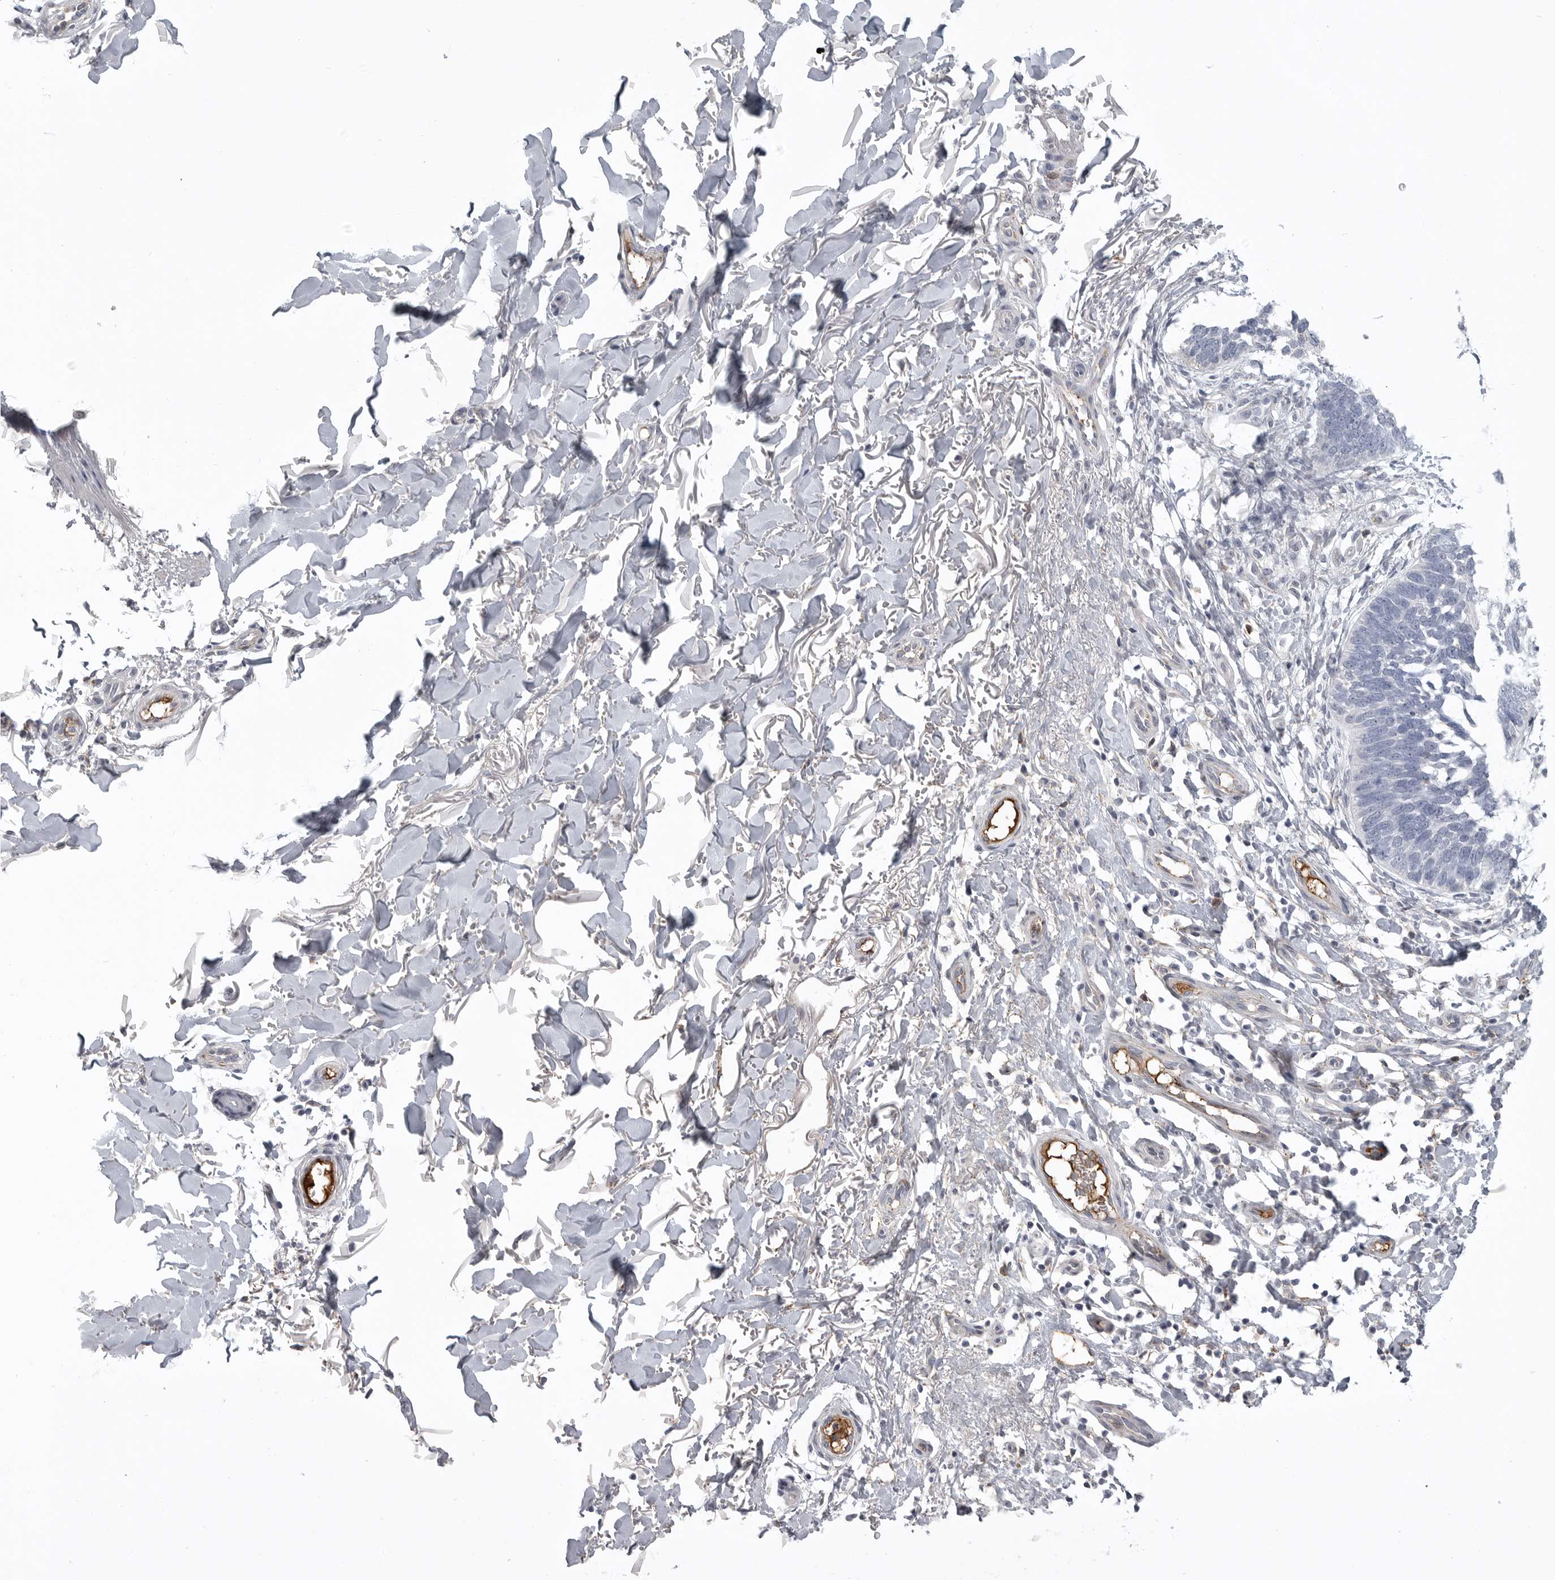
{"staining": {"intensity": "negative", "quantity": "none", "location": "none"}, "tissue": "skin cancer", "cell_type": "Tumor cells", "image_type": "cancer", "snomed": [{"axis": "morphology", "description": "Normal tissue, NOS"}, {"axis": "morphology", "description": "Basal cell carcinoma"}, {"axis": "topography", "description": "Skin"}], "caption": "Micrograph shows no protein expression in tumor cells of skin cancer tissue.", "gene": "SERPING1", "patient": {"sex": "male", "age": 77}}